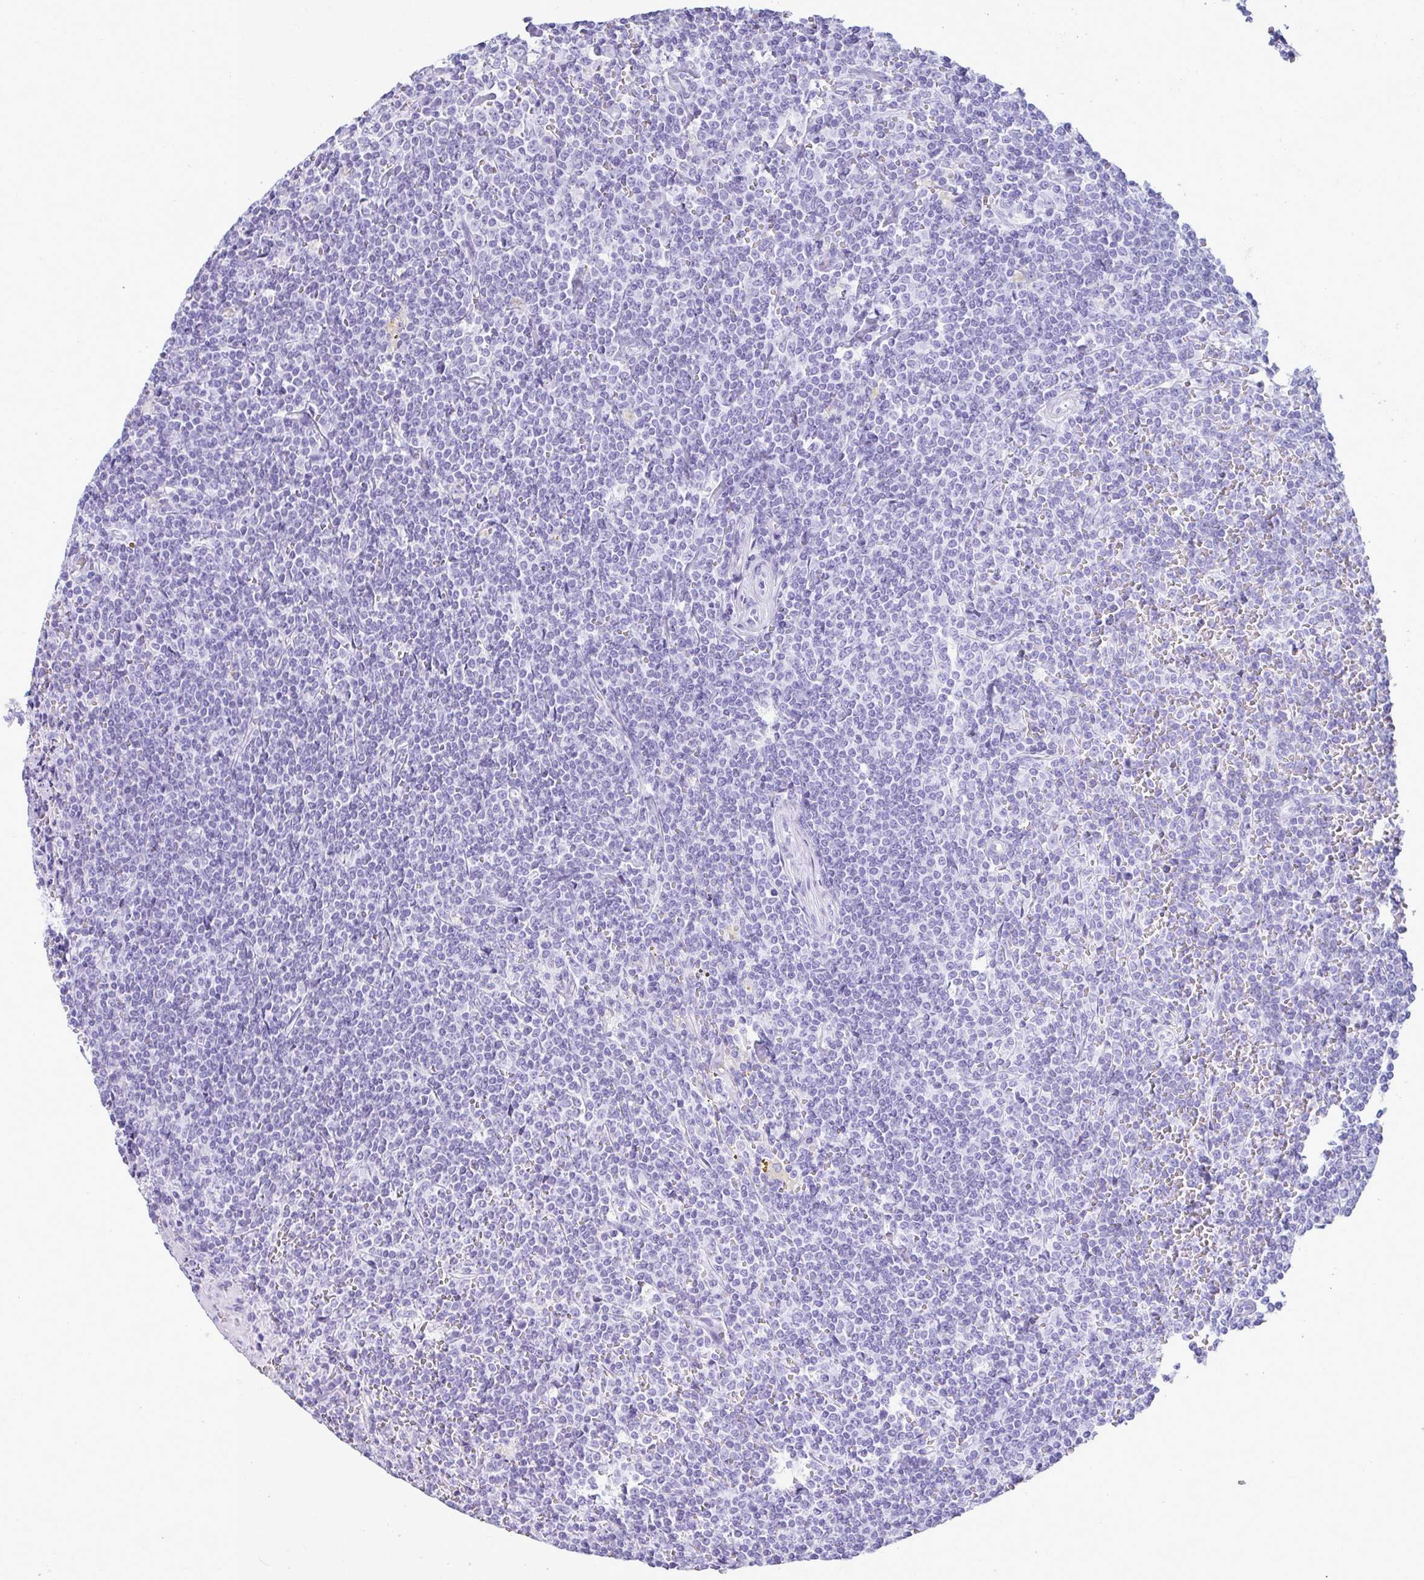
{"staining": {"intensity": "negative", "quantity": "none", "location": "none"}, "tissue": "lymphoma", "cell_type": "Tumor cells", "image_type": "cancer", "snomed": [{"axis": "morphology", "description": "Malignant lymphoma, non-Hodgkin's type, Low grade"}, {"axis": "topography", "description": "Spleen"}], "caption": "Lymphoma was stained to show a protein in brown. There is no significant expression in tumor cells.", "gene": "ATP4B", "patient": {"sex": "female", "age": 19}}